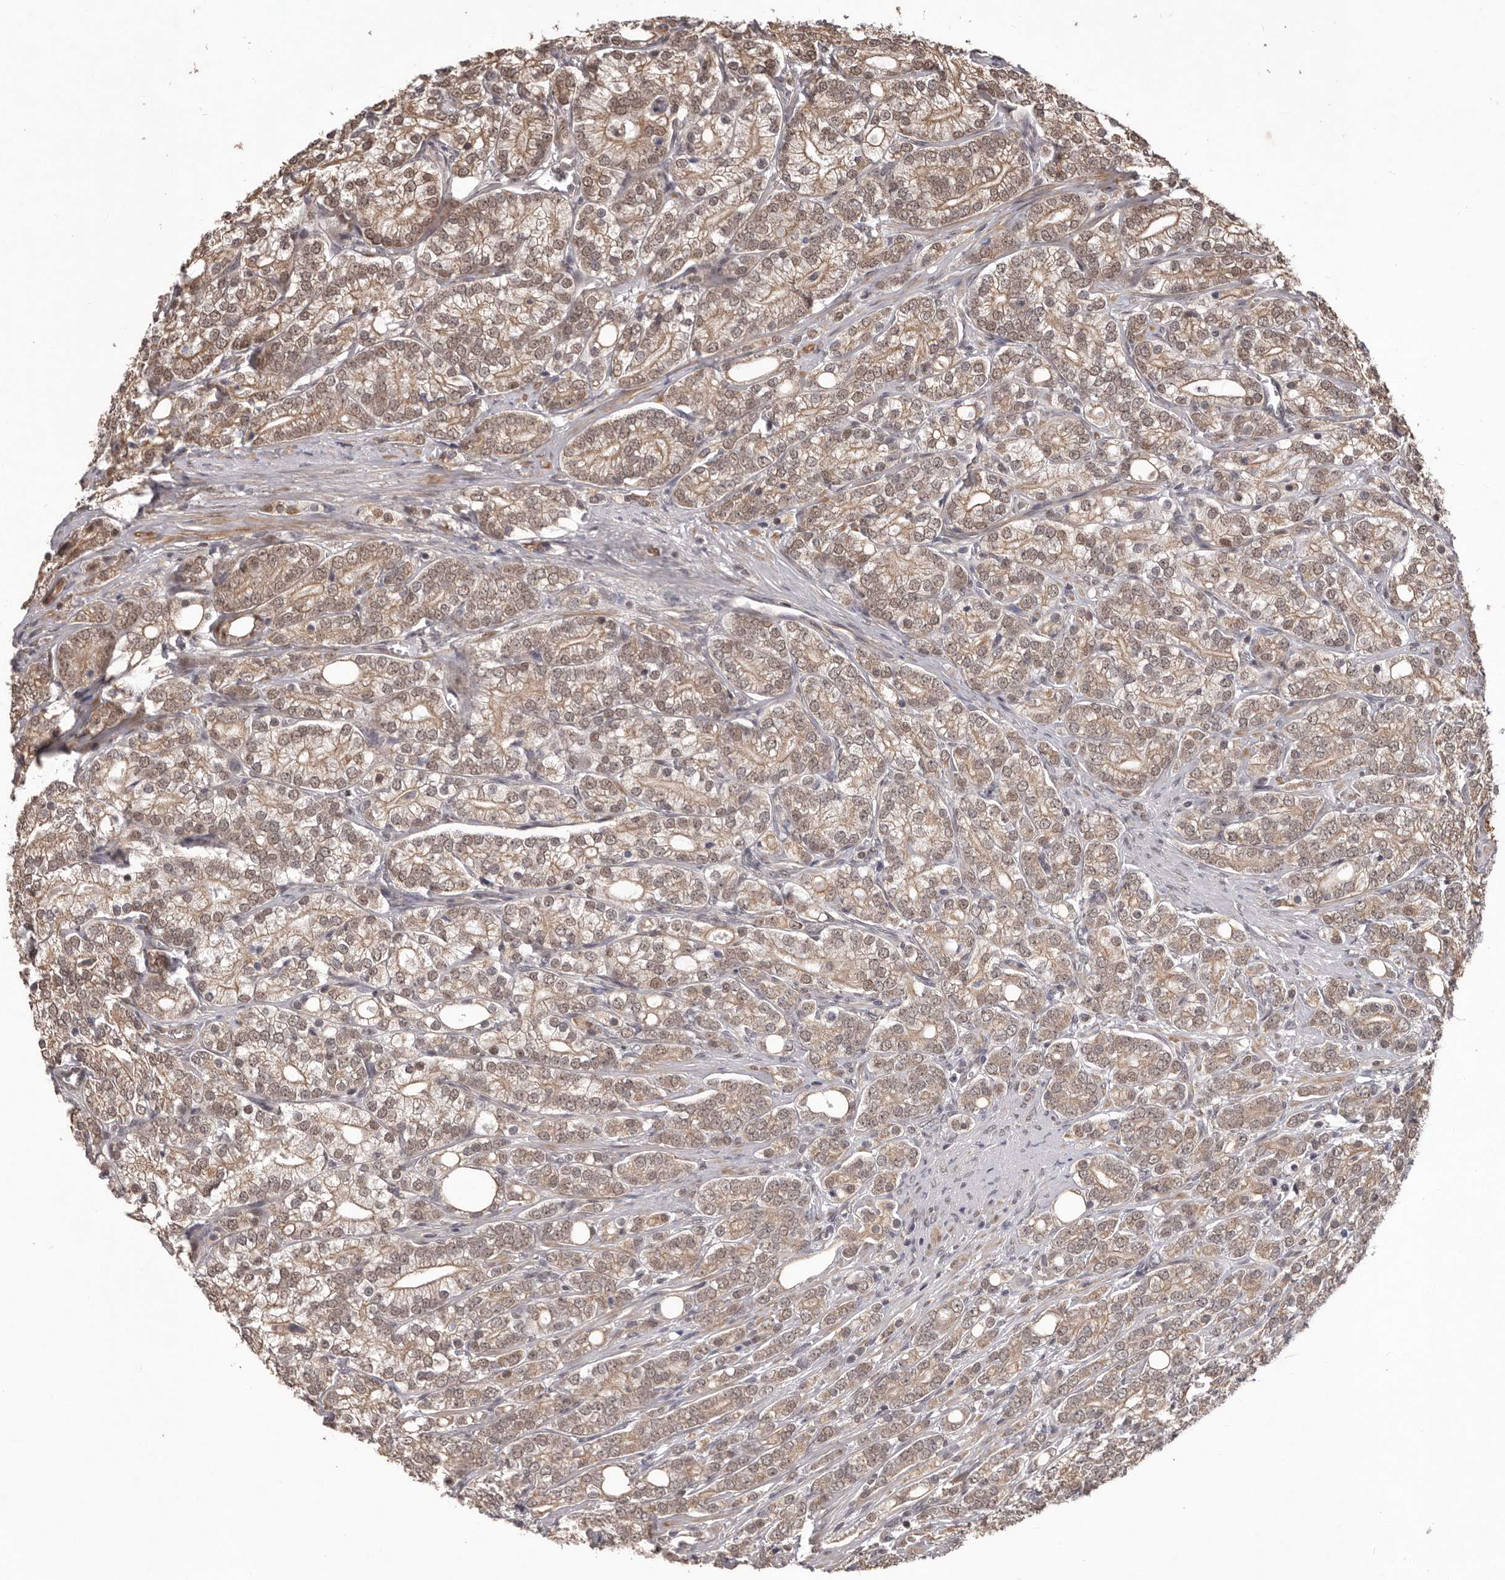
{"staining": {"intensity": "weak", "quantity": ">75%", "location": "cytoplasmic/membranous,nuclear"}, "tissue": "prostate cancer", "cell_type": "Tumor cells", "image_type": "cancer", "snomed": [{"axis": "morphology", "description": "Adenocarcinoma, High grade"}, {"axis": "topography", "description": "Prostate"}], "caption": "Weak cytoplasmic/membranous and nuclear expression for a protein is identified in approximately >75% of tumor cells of prostate cancer (high-grade adenocarcinoma) using immunohistochemistry (IHC).", "gene": "CELF3", "patient": {"sex": "male", "age": 57}}